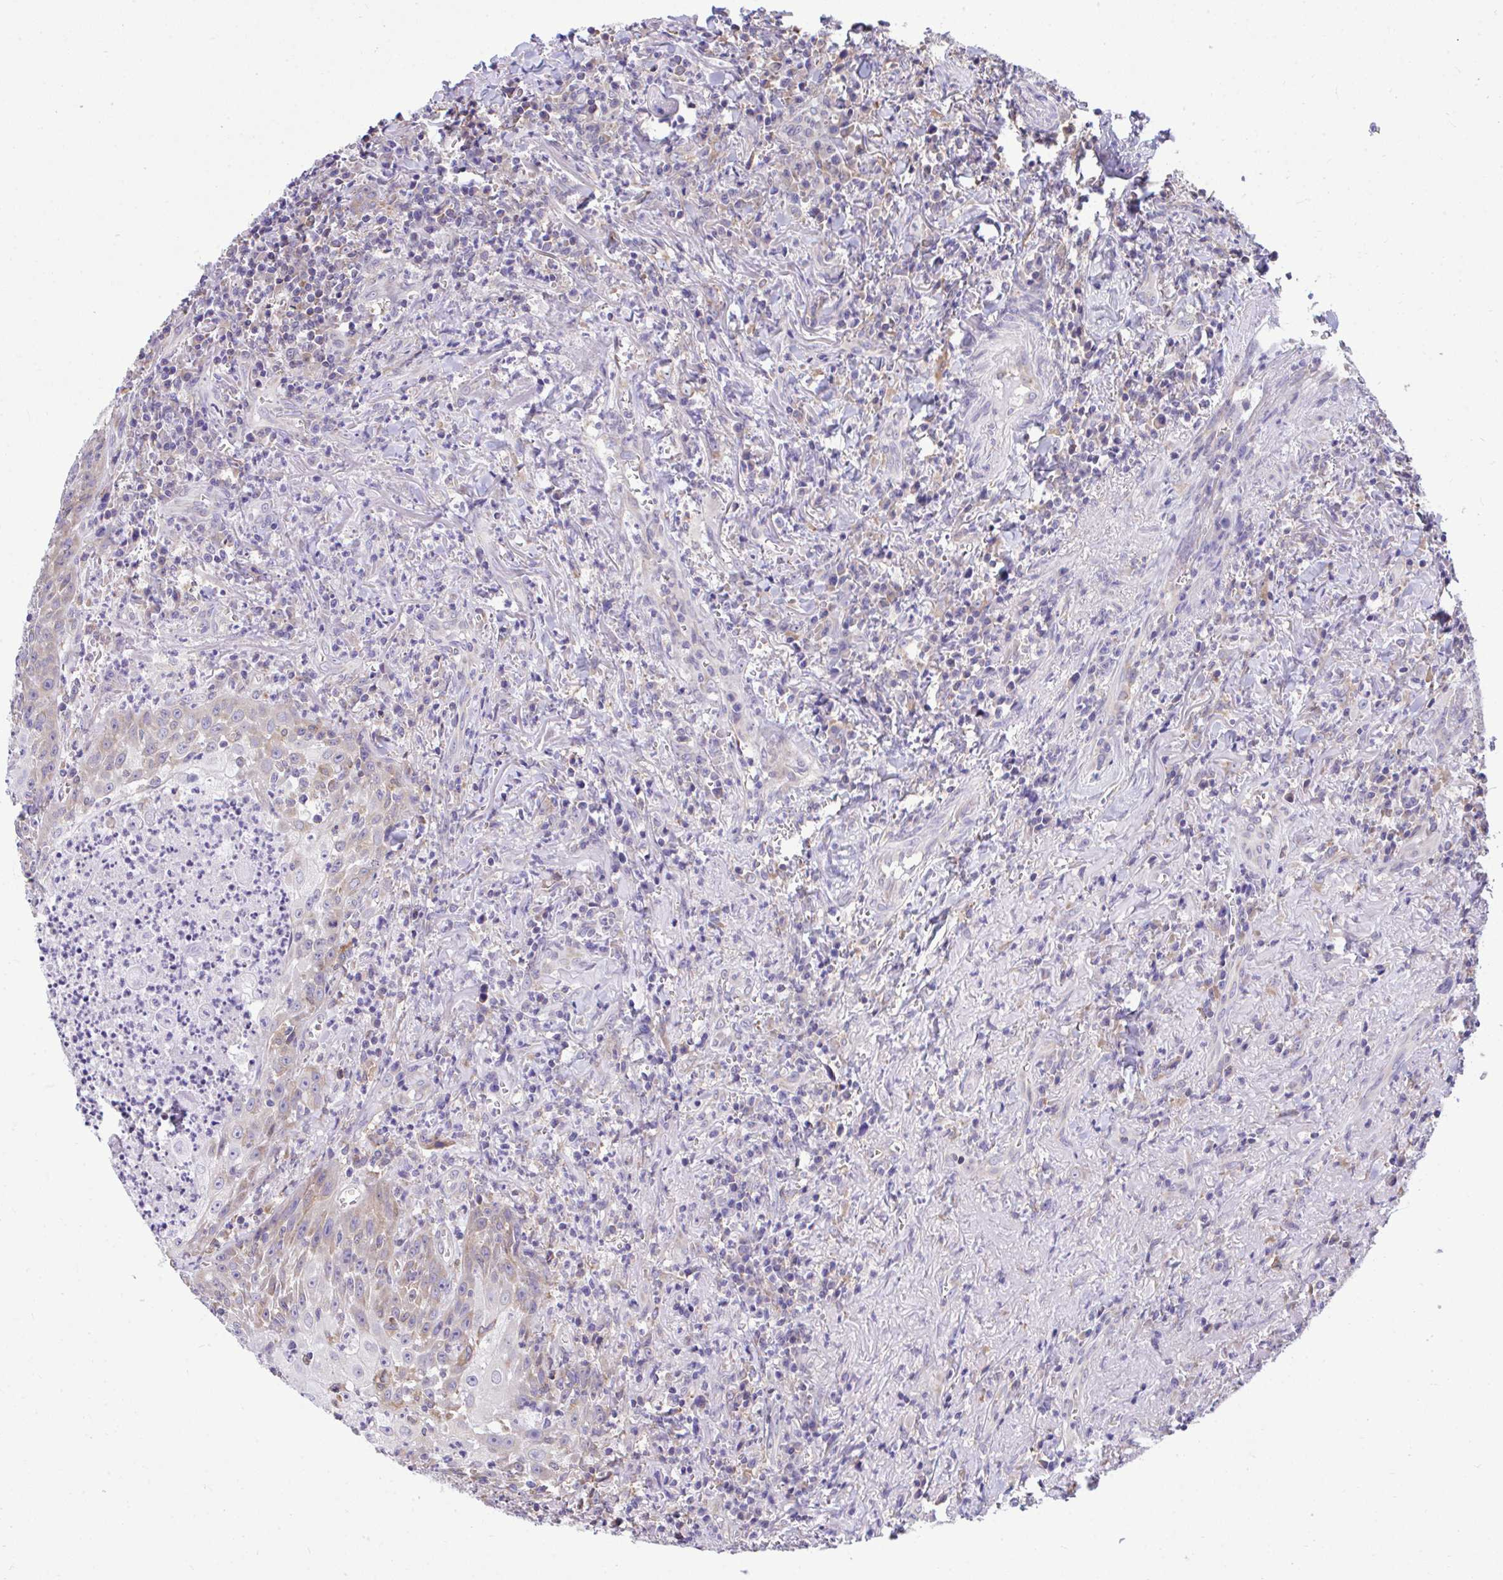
{"staining": {"intensity": "weak", "quantity": "<25%", "location": "cytoplasmic/membranous"}, "tissue": "head and neck cancer", "cell_type": "Tumor cells", "image_type": "cancer", "snomed": [{"axis": "morphology", "description": "Normal tissue, NOS"}, {"axis": "morphology", "description": "Squamous cell carcinoma, NOS"}, {"axis": "topography", "description": "Oral tissue"}, {"axis": "topography", "description": "Head-Neck"}], "caption": "This is a micrograph of immunohistochemistry (IHC) staining of head and neck squamous cell carcinoma, which shows no expression in tumor cells.", "gene": "PIGK", "patient": {"sex": "female", "age": 70}}